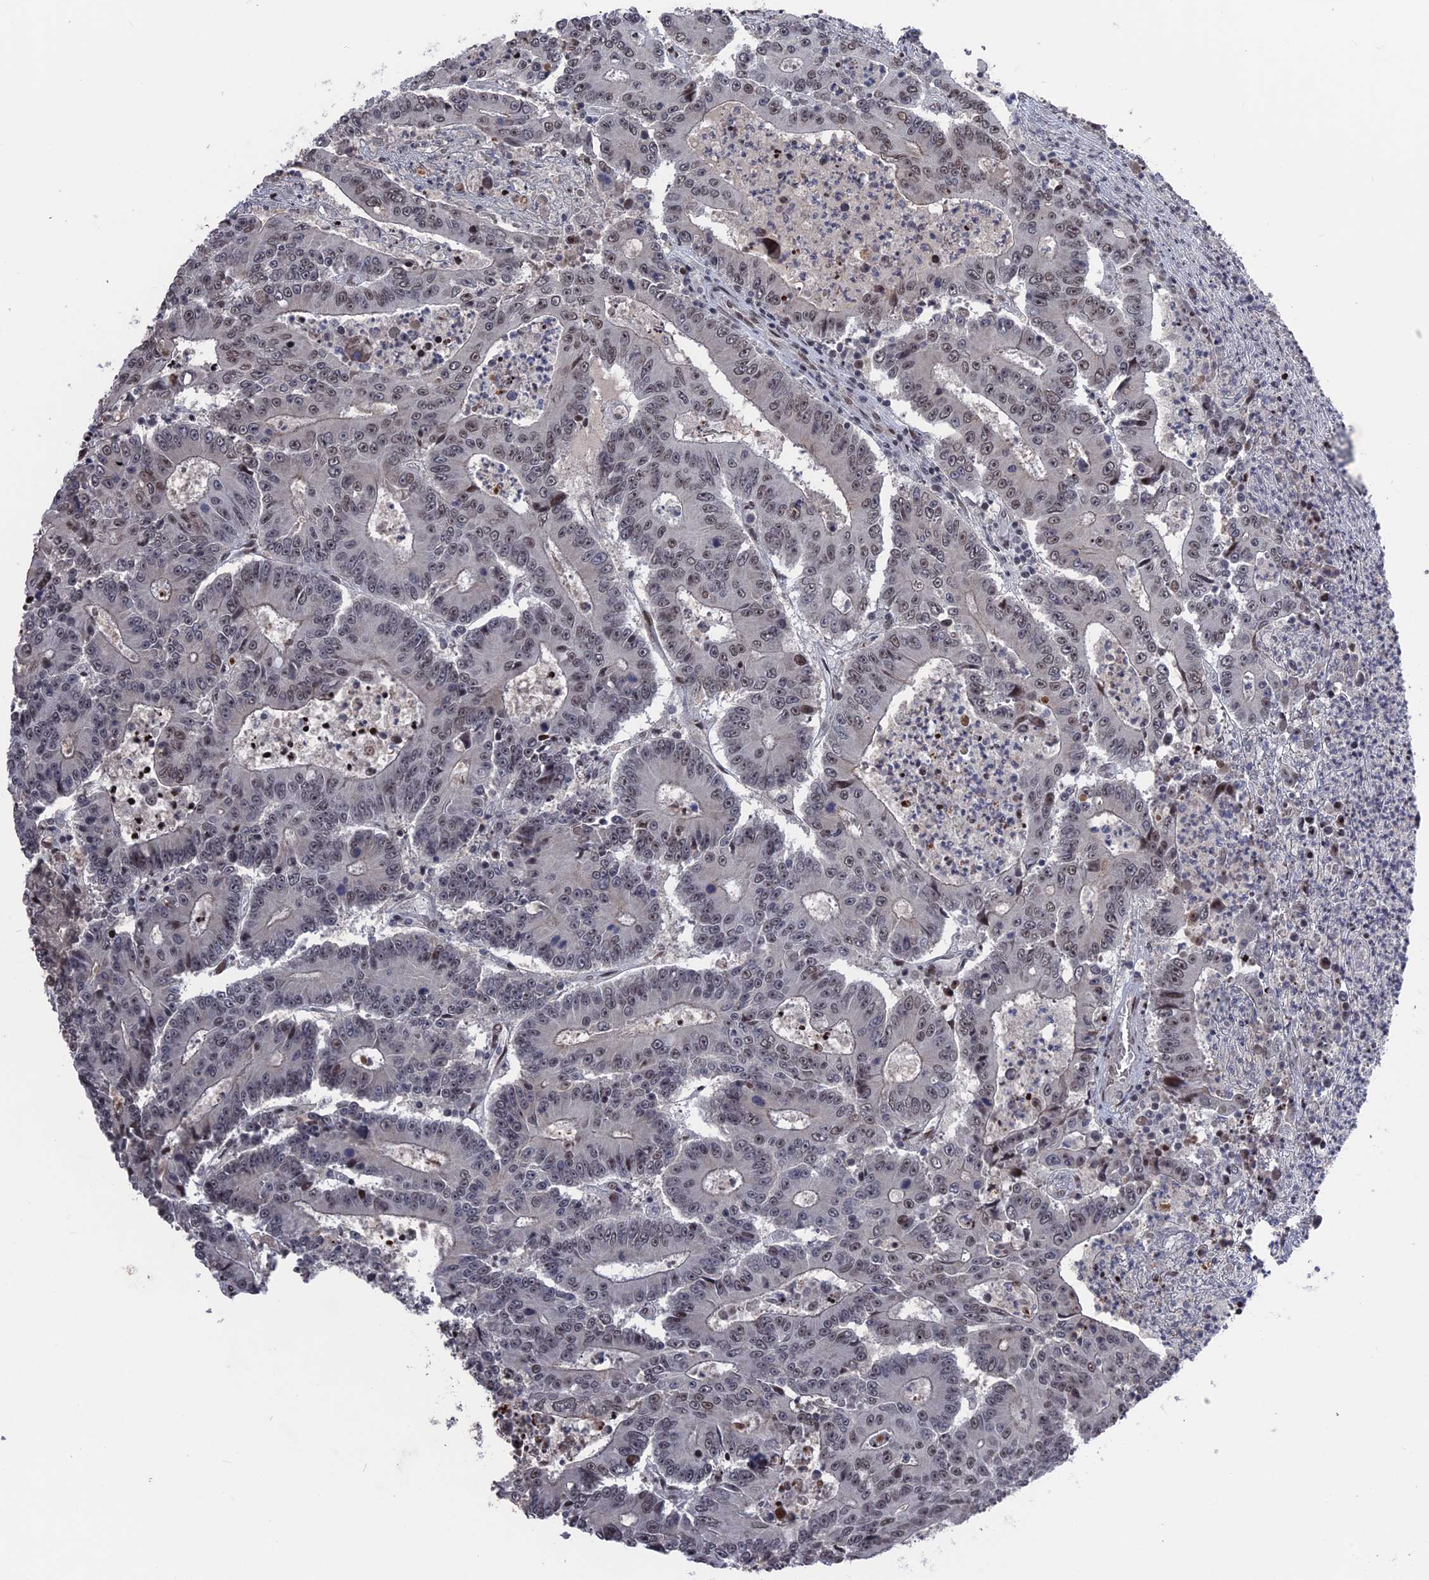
{"staining": {"intensity": "moderate", "quantity": "25%-75%", "location": "nuclear"}, "tissue": "colorectal cancer", "cell_type": "Tumor cells", "image_type": "cancer", "snomed": [{"axis": "morphology", "description": "Adenocarcinoma, NOS"}, {"axis": "topography", "description": "Colon"}], "caption": "Brown immunohistochemical staining in colorectal cancer demonstrates moderate nuclear positivity in approximately 25%-75% of tumor cells. (Brightfield microscopy of DAB IHC at high magnification).", "gene": "NR2C2AP", "patient": {"sex": "male", "age": 83}}